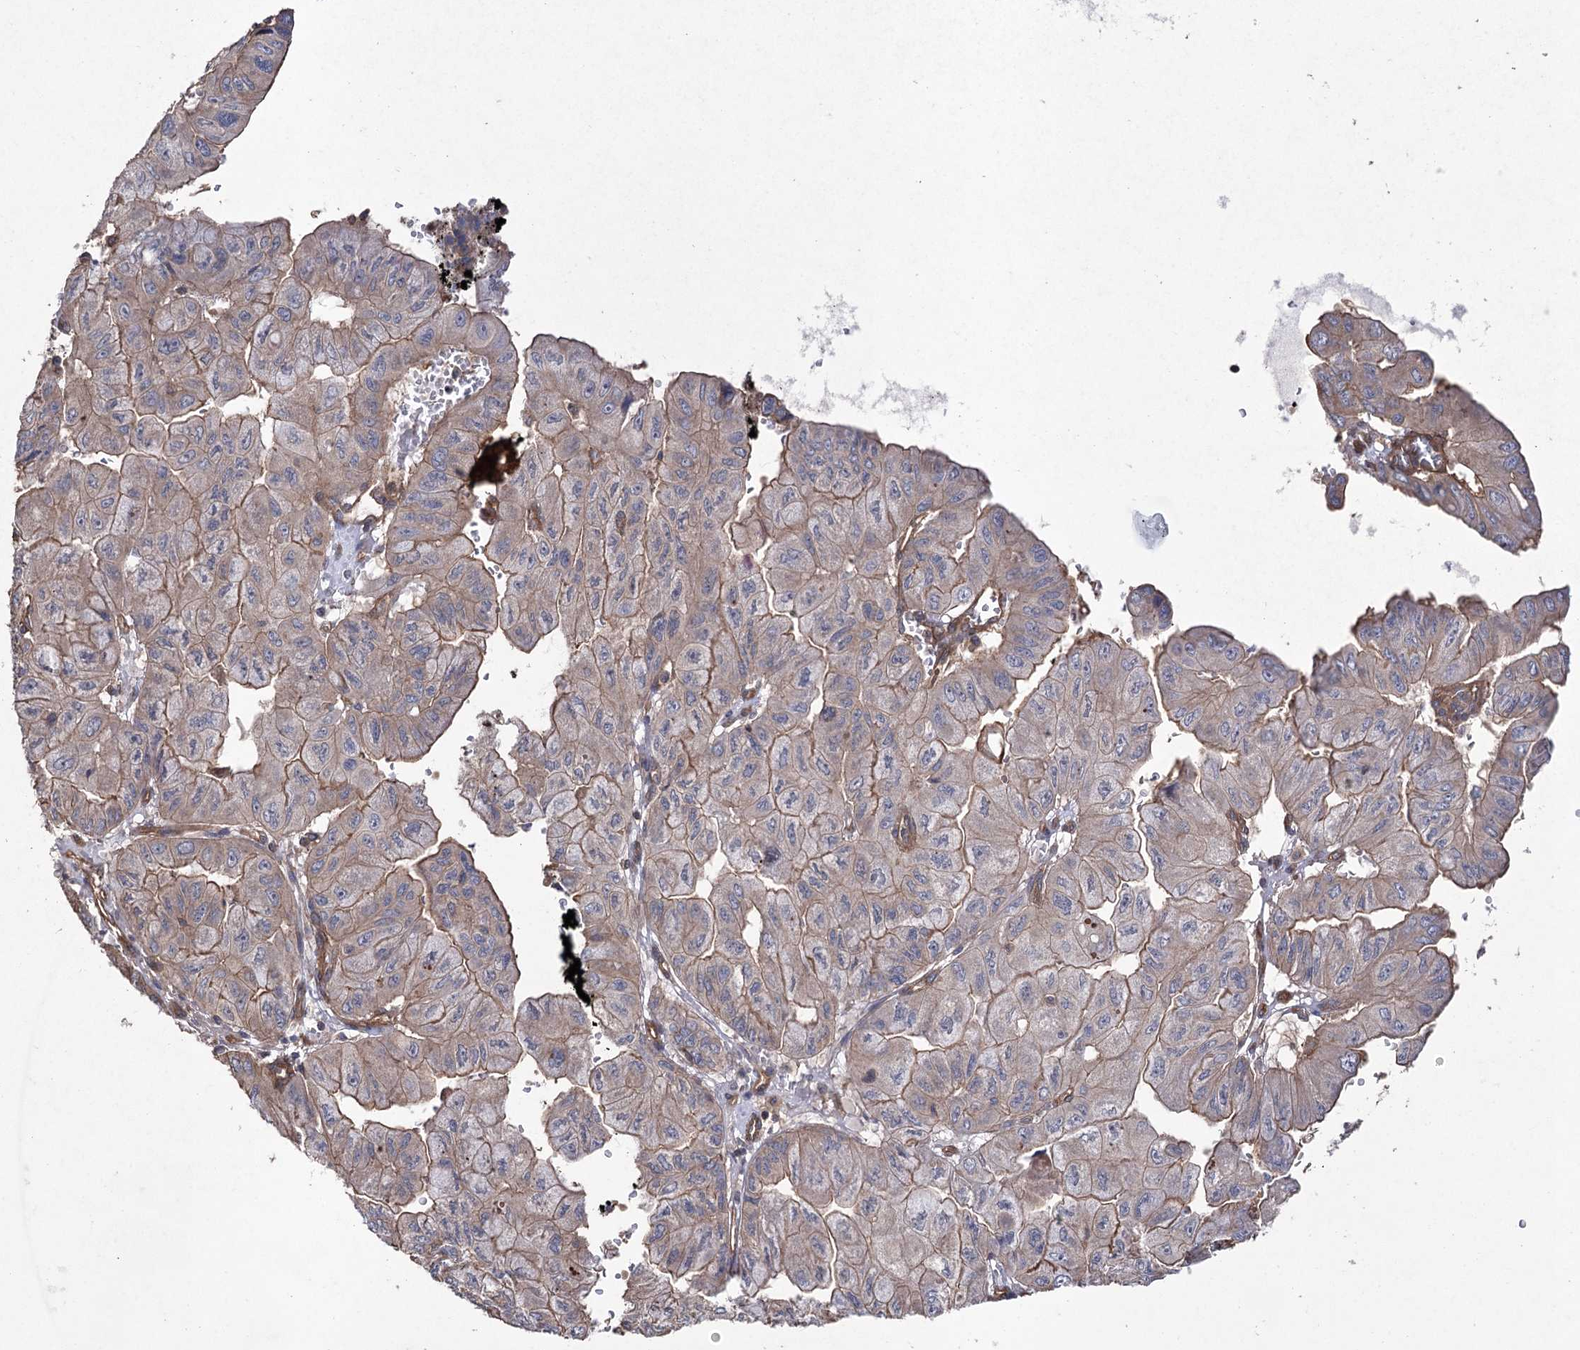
{"staining": {"intensity": "moderate", "quantity": "25%-75%", "location": "cytoplasmic/membranous"}, "tissue": "pancreatic cancer", "cell_type": "Tumor cells", "image_type": "cancer", "snomed": [{"axis": "morphology", "description": "Adenocarcinoma, NOS"}, {"axis": "topography", "description": "Pancreas"}], "caption": "A medium amount of moderate cytoplasmic/membranous expression is seen in about 25%-75% of tumor cells in pancreatic cancer (adenocarcinoma) tissue. (IHC, brightfield microscopy, high magnification).", "gene": "LARS2", "patient": {"sex": "male", "age": 51}}